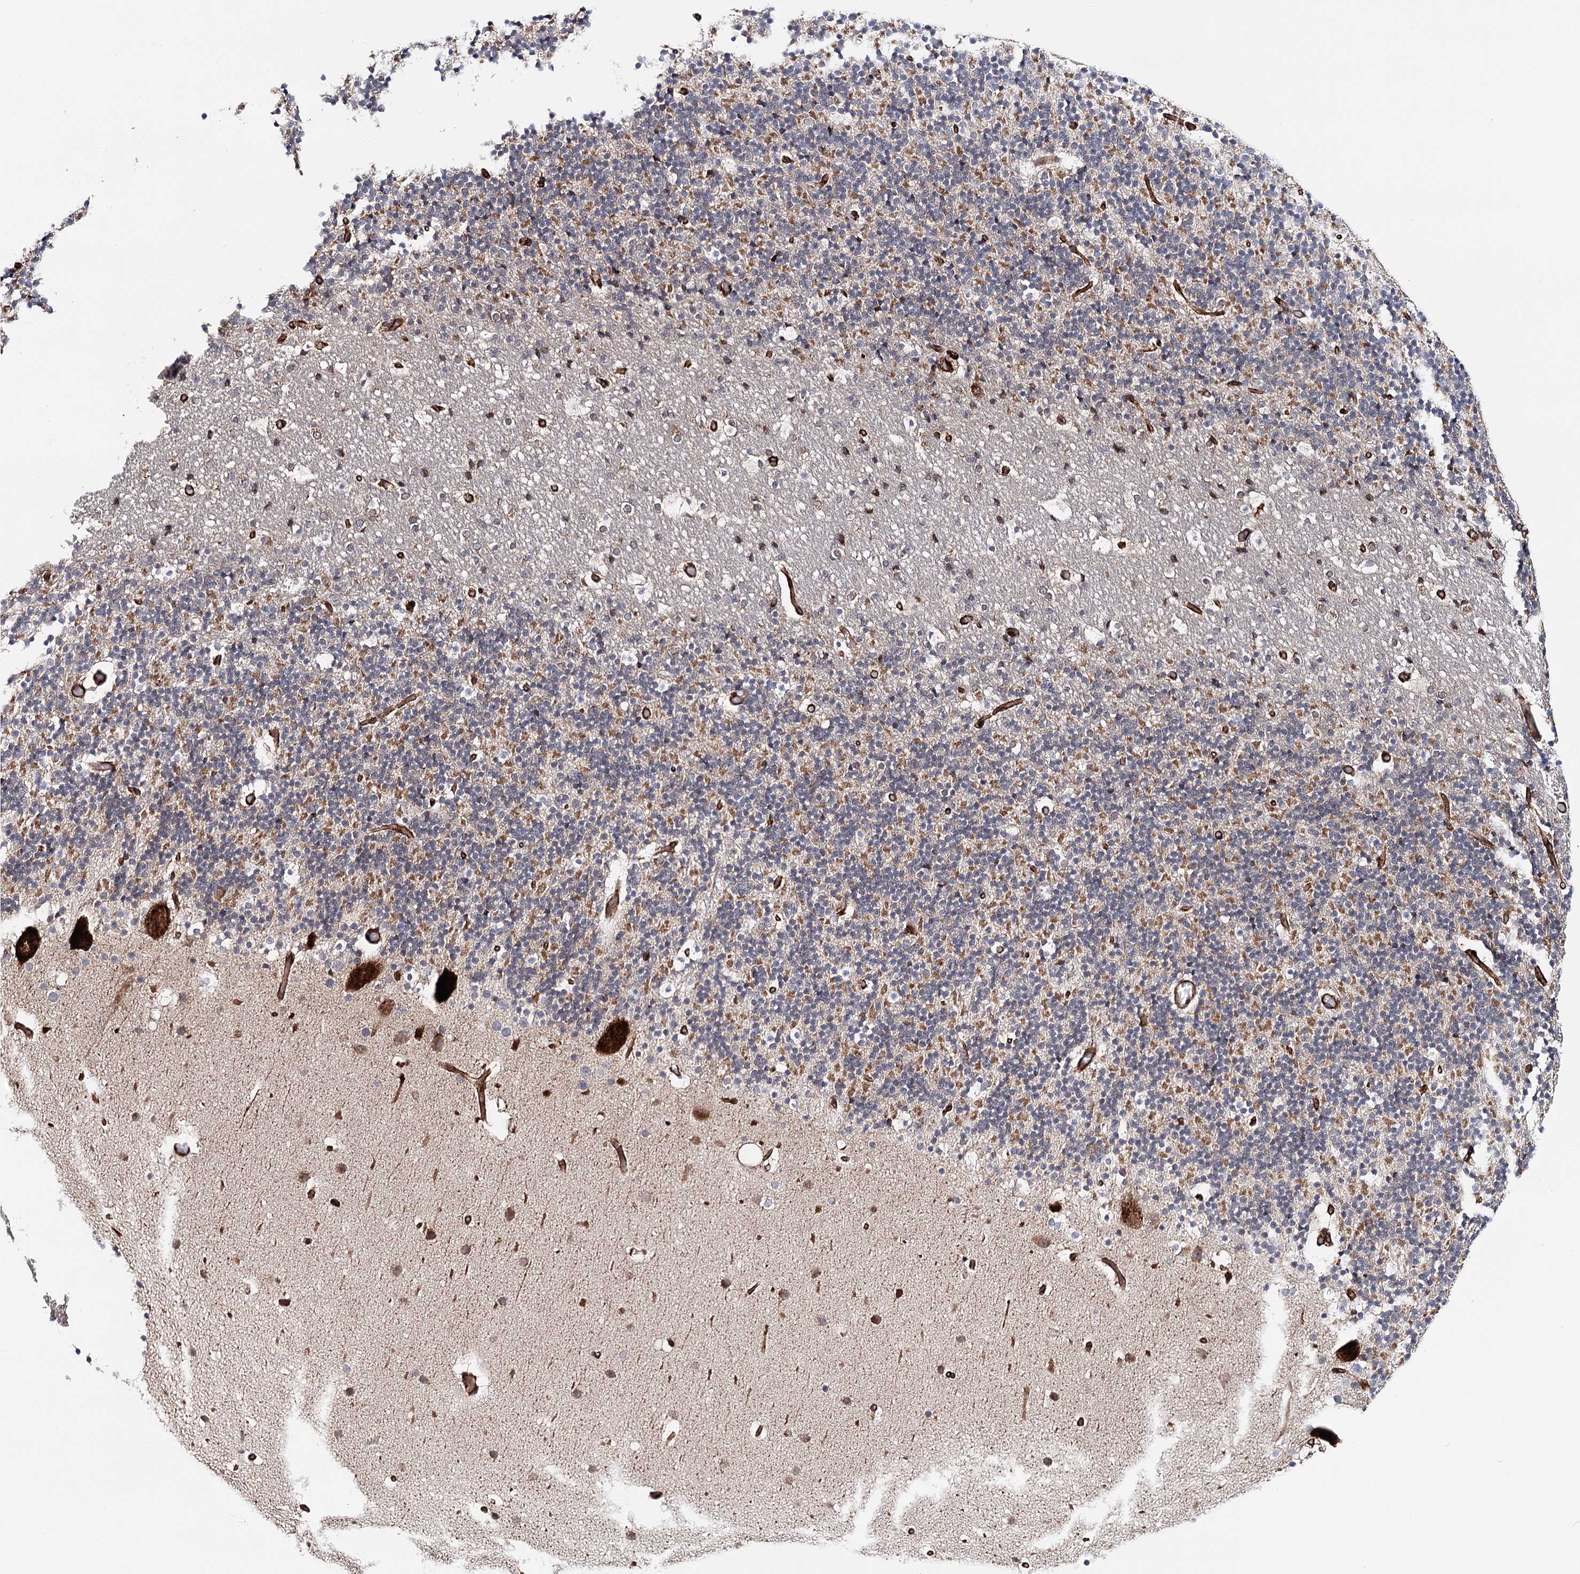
{"staining": {"intensity": "moderate", "quantity": "25%-75%", "location": "cytoplasmic/membranous"}, "tissue": "cerebellum", "cell_type": "Cells in granular layer", "image_type": "normal", "snomed": [{"axis": "morphology", "description": "Normal tissue, NOS"}, {"axis": "topography", "description": "Cerebellum"}], "caption": "This photomicrograph reveals benign cerebellum stained with IHC to label a protein in brown. The cytoplasmic/membranous of cells in granular layer show moderate positivity for the protein. Nuclei are counter-stained blue.", "gene": "MKNK1", "patient": {"sex": "male", "age": 57}}